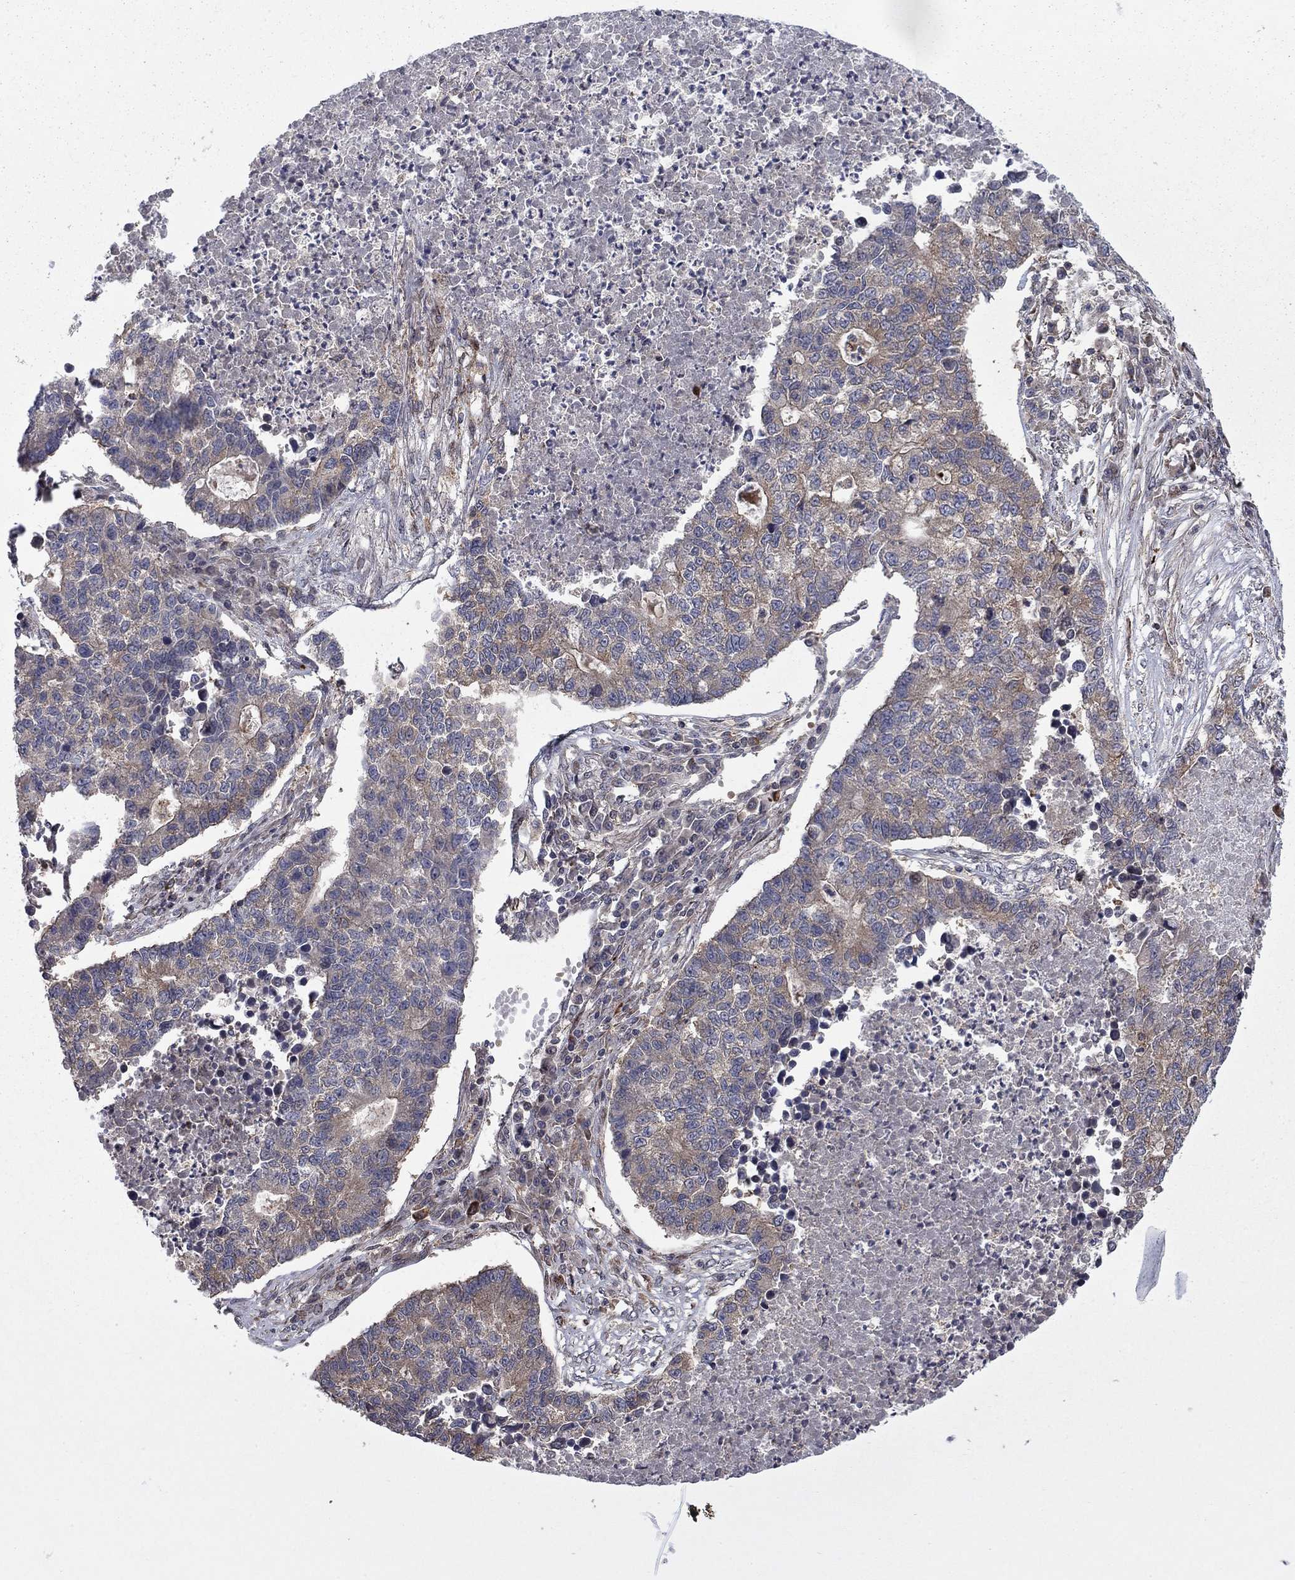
{"staining": {"intensity": "moderate", "quantity": "<25%", "location": "cytoplasmic/membranous"}, "tissue": "lung cancer", "cell_type": "Tumor cells", "image_type": "cancer", "snomed": [{"axis": "morphology", "description": "Adenocarcinoma, NOS"}, {"axis": "topography", "description": "Lung"}], "caption": "Immunohistochemical staining of human lung cancer reveals low levels of moderate cytoplasmic/membranous protein staining in about <25% of tumor cells.", "gene": "HDAC4", "patient": {"sex": "male", "age": 57}}